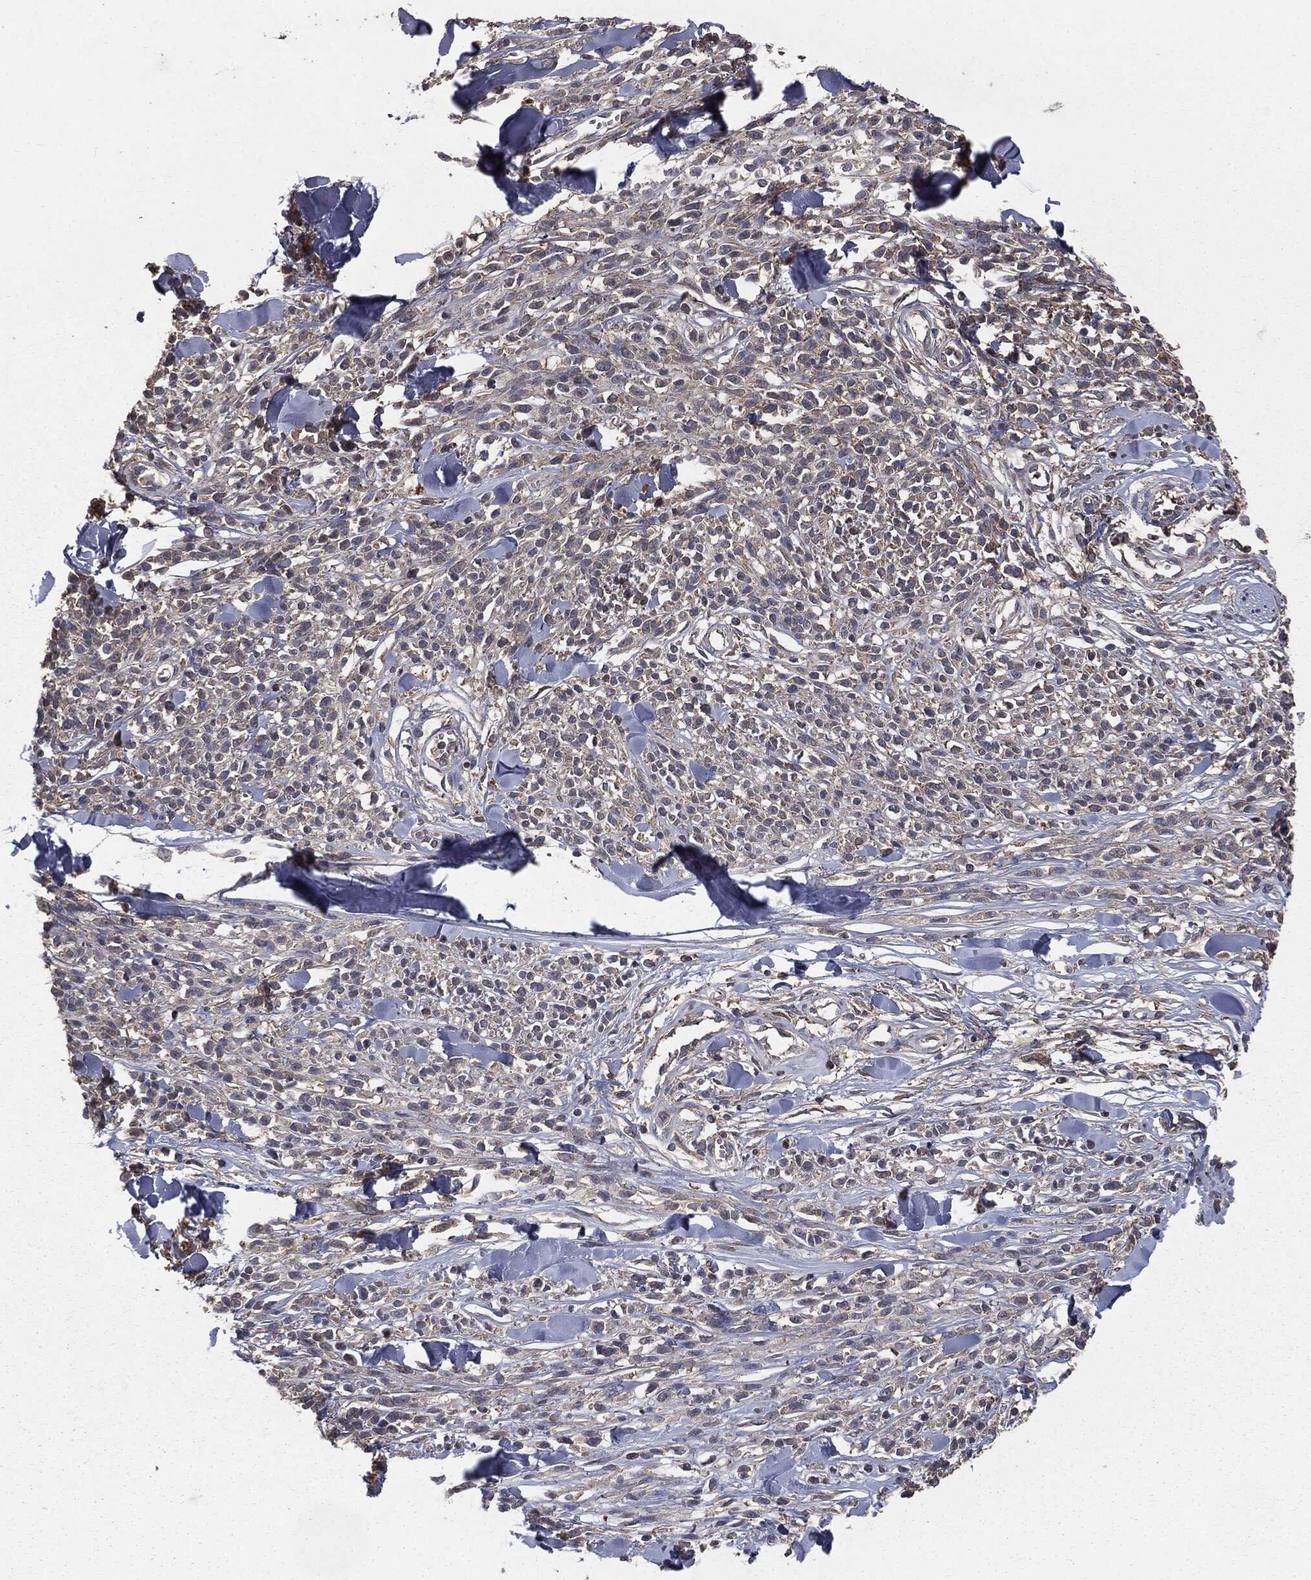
{"staining": {"intensity": "moderate", "quantity": "<25%", "location": "cytoplasmic/membranous"}, "tissue": "melanoma", "cell_type": "Tumor cells", "image_type": "cancer", "snomed": [{"axis": "morphology", "description": "Malignant melanoma, NOS"}, {"axis": "topography", "description": "Skin"}, {"axis": "topography", "description": "Skin of trunk"}], "caption": "Protein expression analysis of human malignant melanoma reveals moderate cytoplasmic/membranous staining in about <25% of tumor cells.", "gene": "GNB5", "patient": {"sex": "male", "age": 74}}